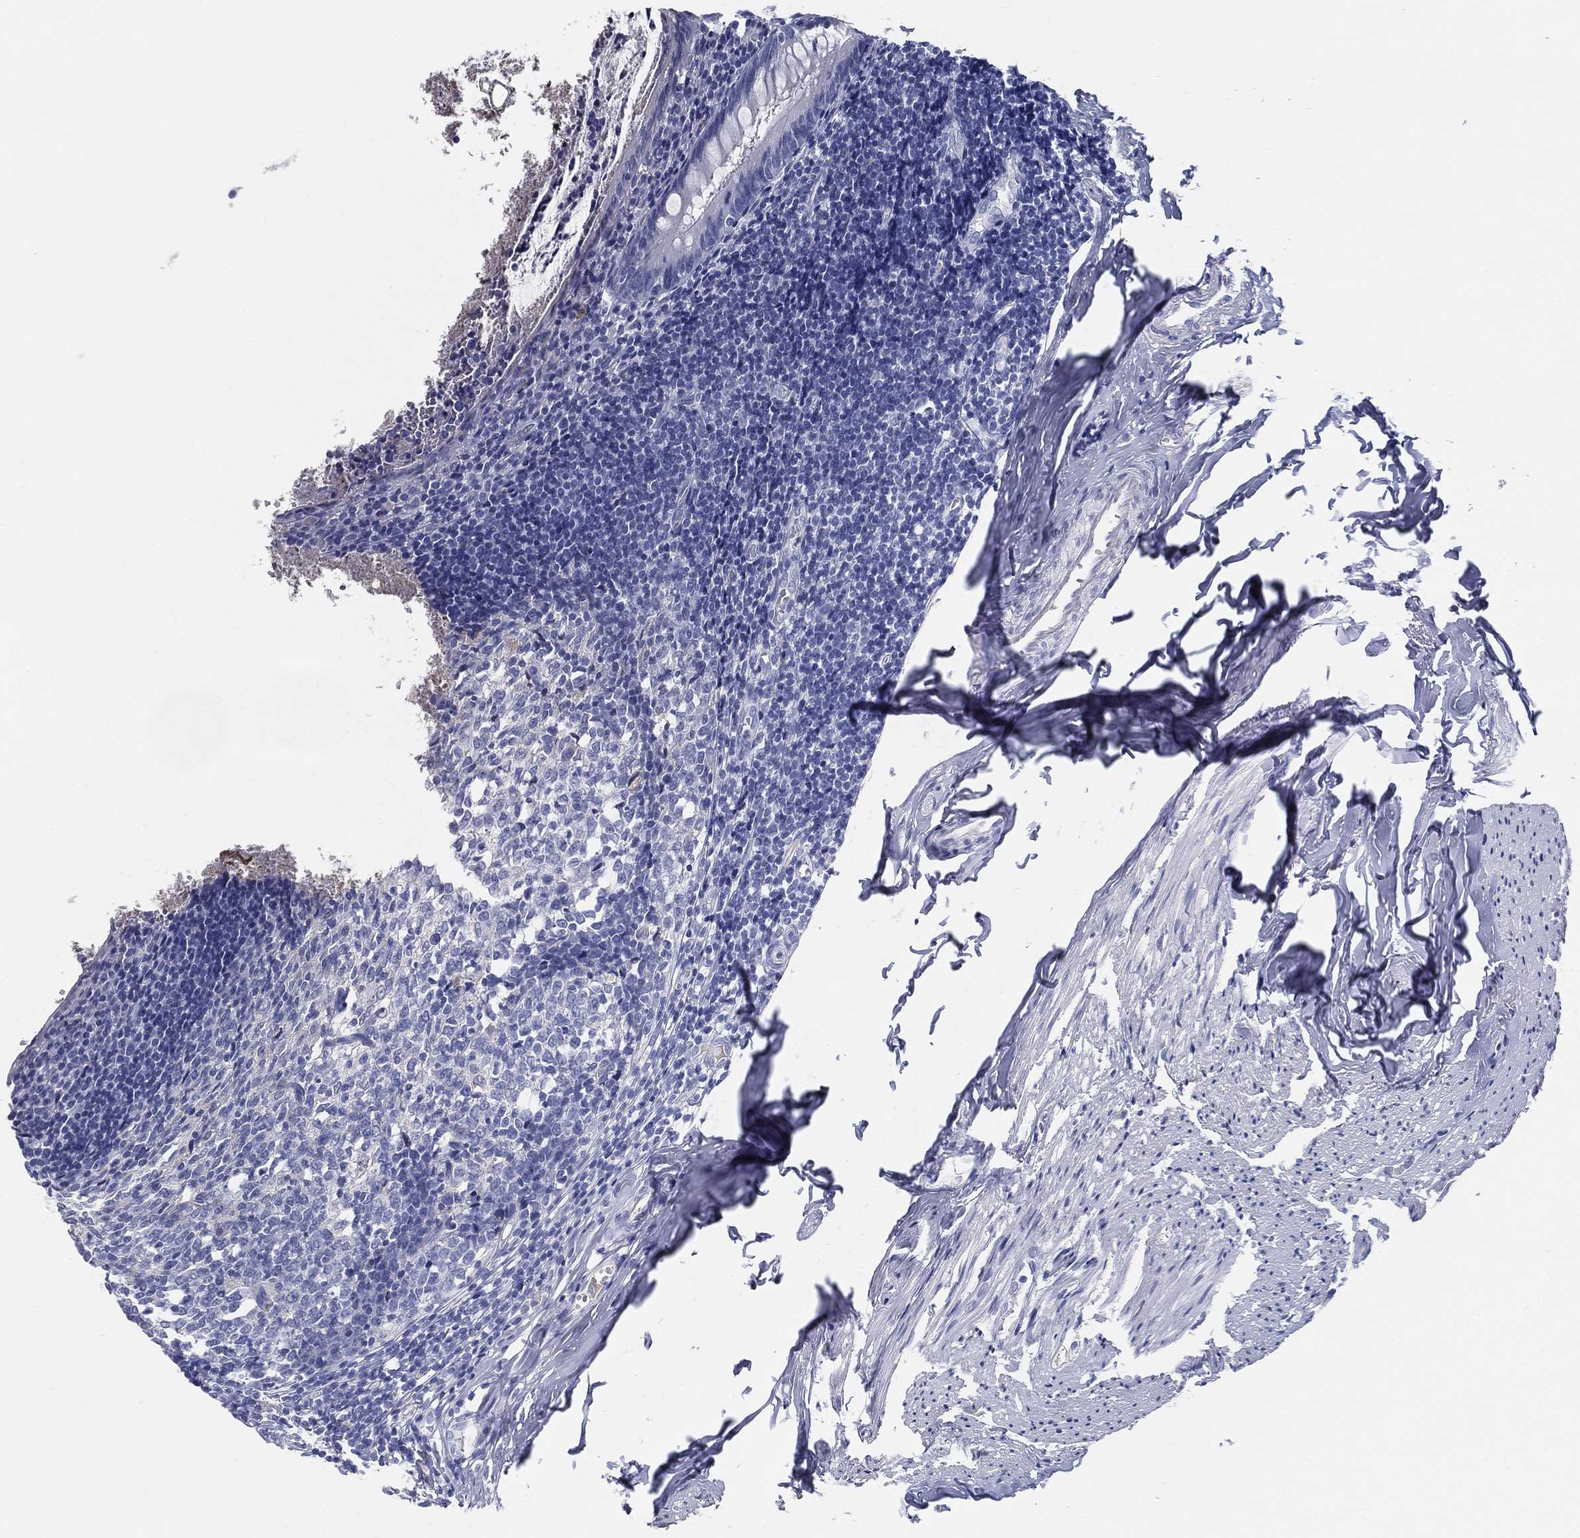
{"staining": {"intensity": "negative", "quantity": "none", "location": "none"}, "tissue": "appendix", "cell_type": "Glandular cells", "image_type": "normal", "snomed": [{"axis": "morphology", "description": "Normal tissue, NOS"}, {"axis": "topography", "description": "Appendix"}], "caption": "IHC histopathology image of normal appendix: appendix stained with DAB (3,3'-diaminobenzidine) displays no significant protein staining in glandular cells. (Brightfield microscopy of DAB IHC at high magnification).", "gene": "STS", "patient": {"sex": "female", "age": 23}}